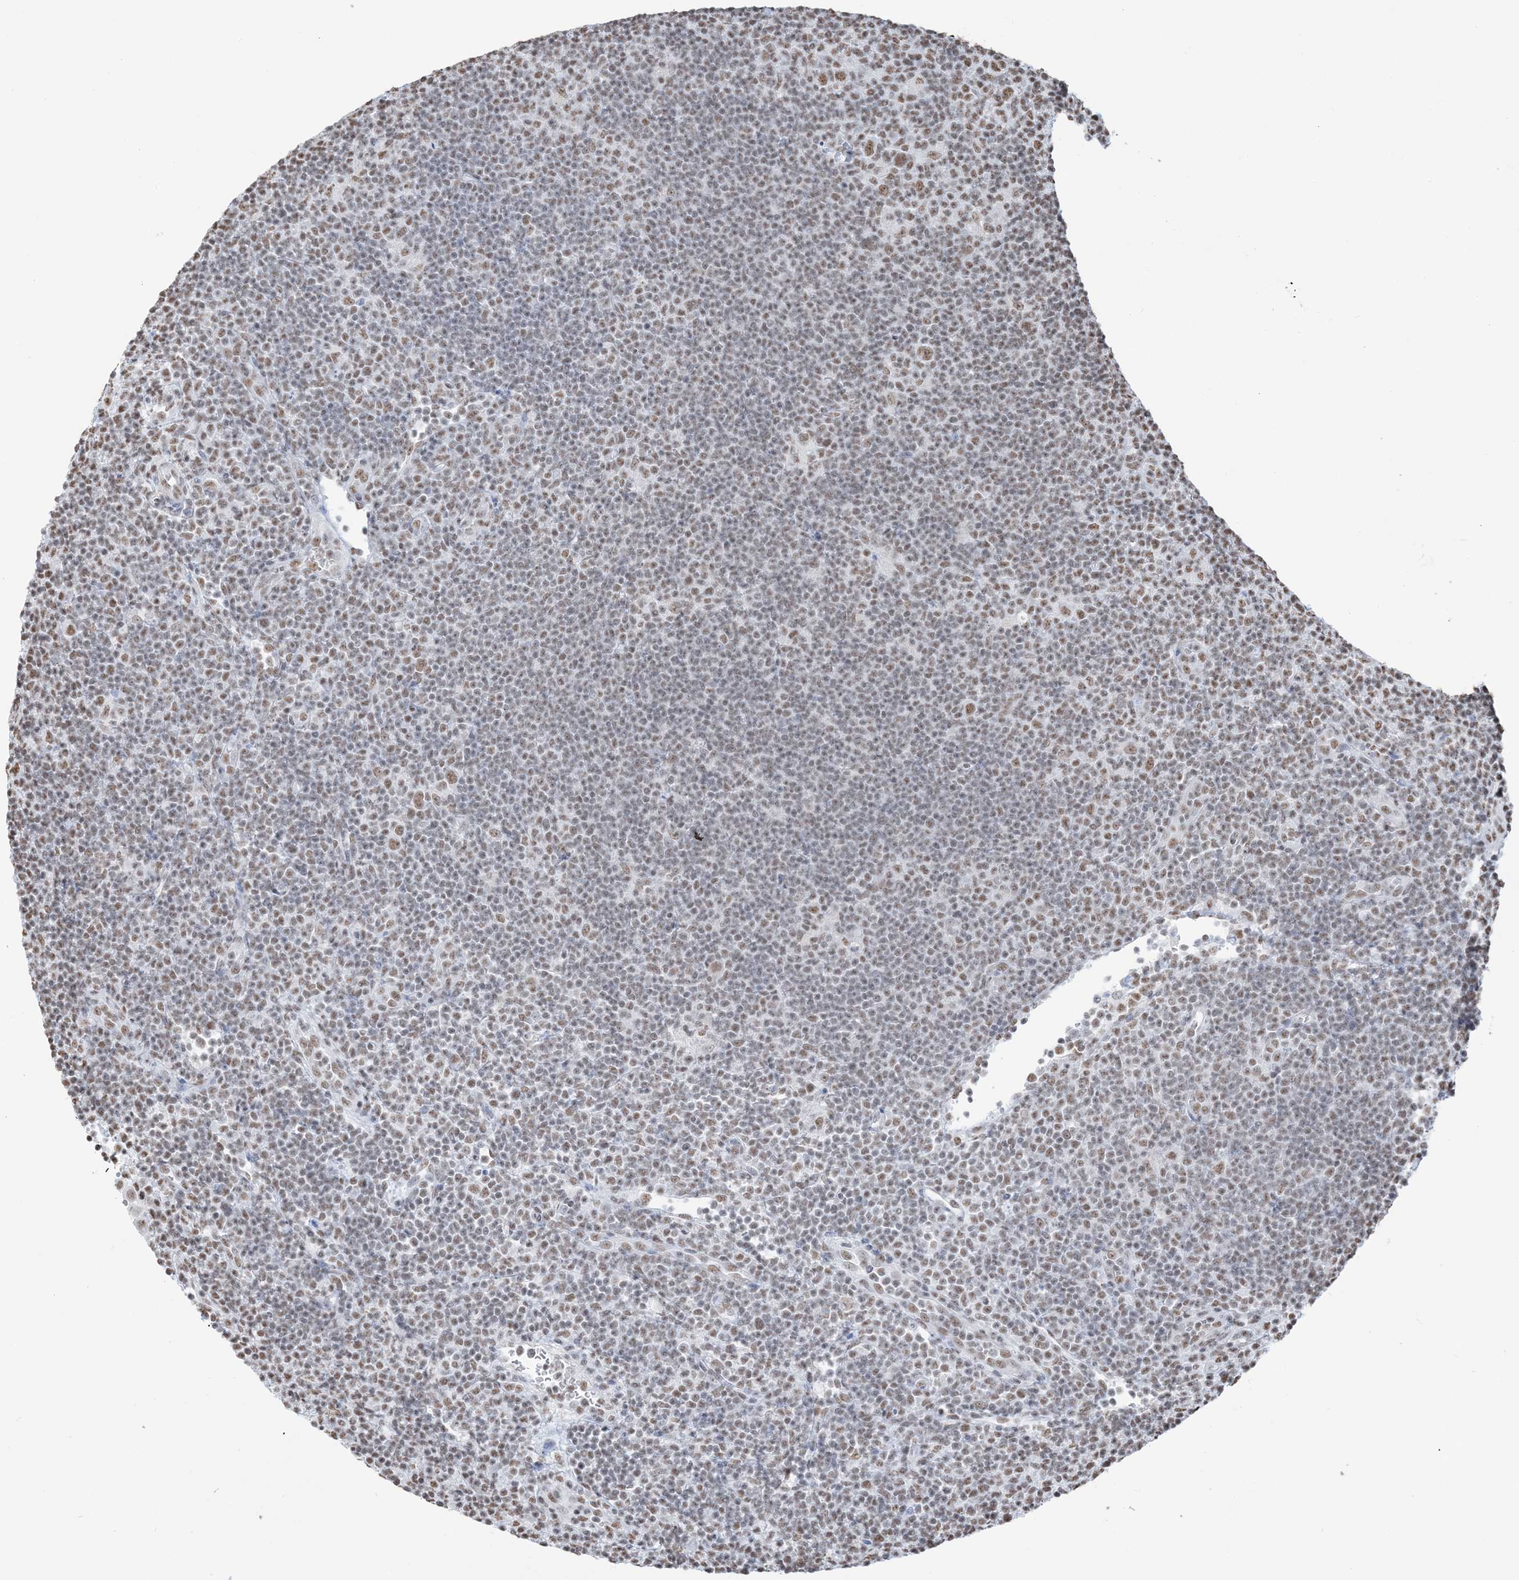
{"staining": {"intensity": "moderate", "quantity": ">75%", "location": "nuclear"}, "tissue": "lymphoma", "cell_type": "Tumor cells", "image_type": "cancer", "snomed": [{"axis": "morphology", "description": "Hodgkin's disease, NOS"}, {"axis": "topography", "description": "Lymph node"}], "caption": "A micrograph of Hodgkin's disease stained for a protein exhibits moderate nuclear brown staining in tumor cells.", "gene": "ZNF792", "patient": {"sex": "female", "age": 57}}